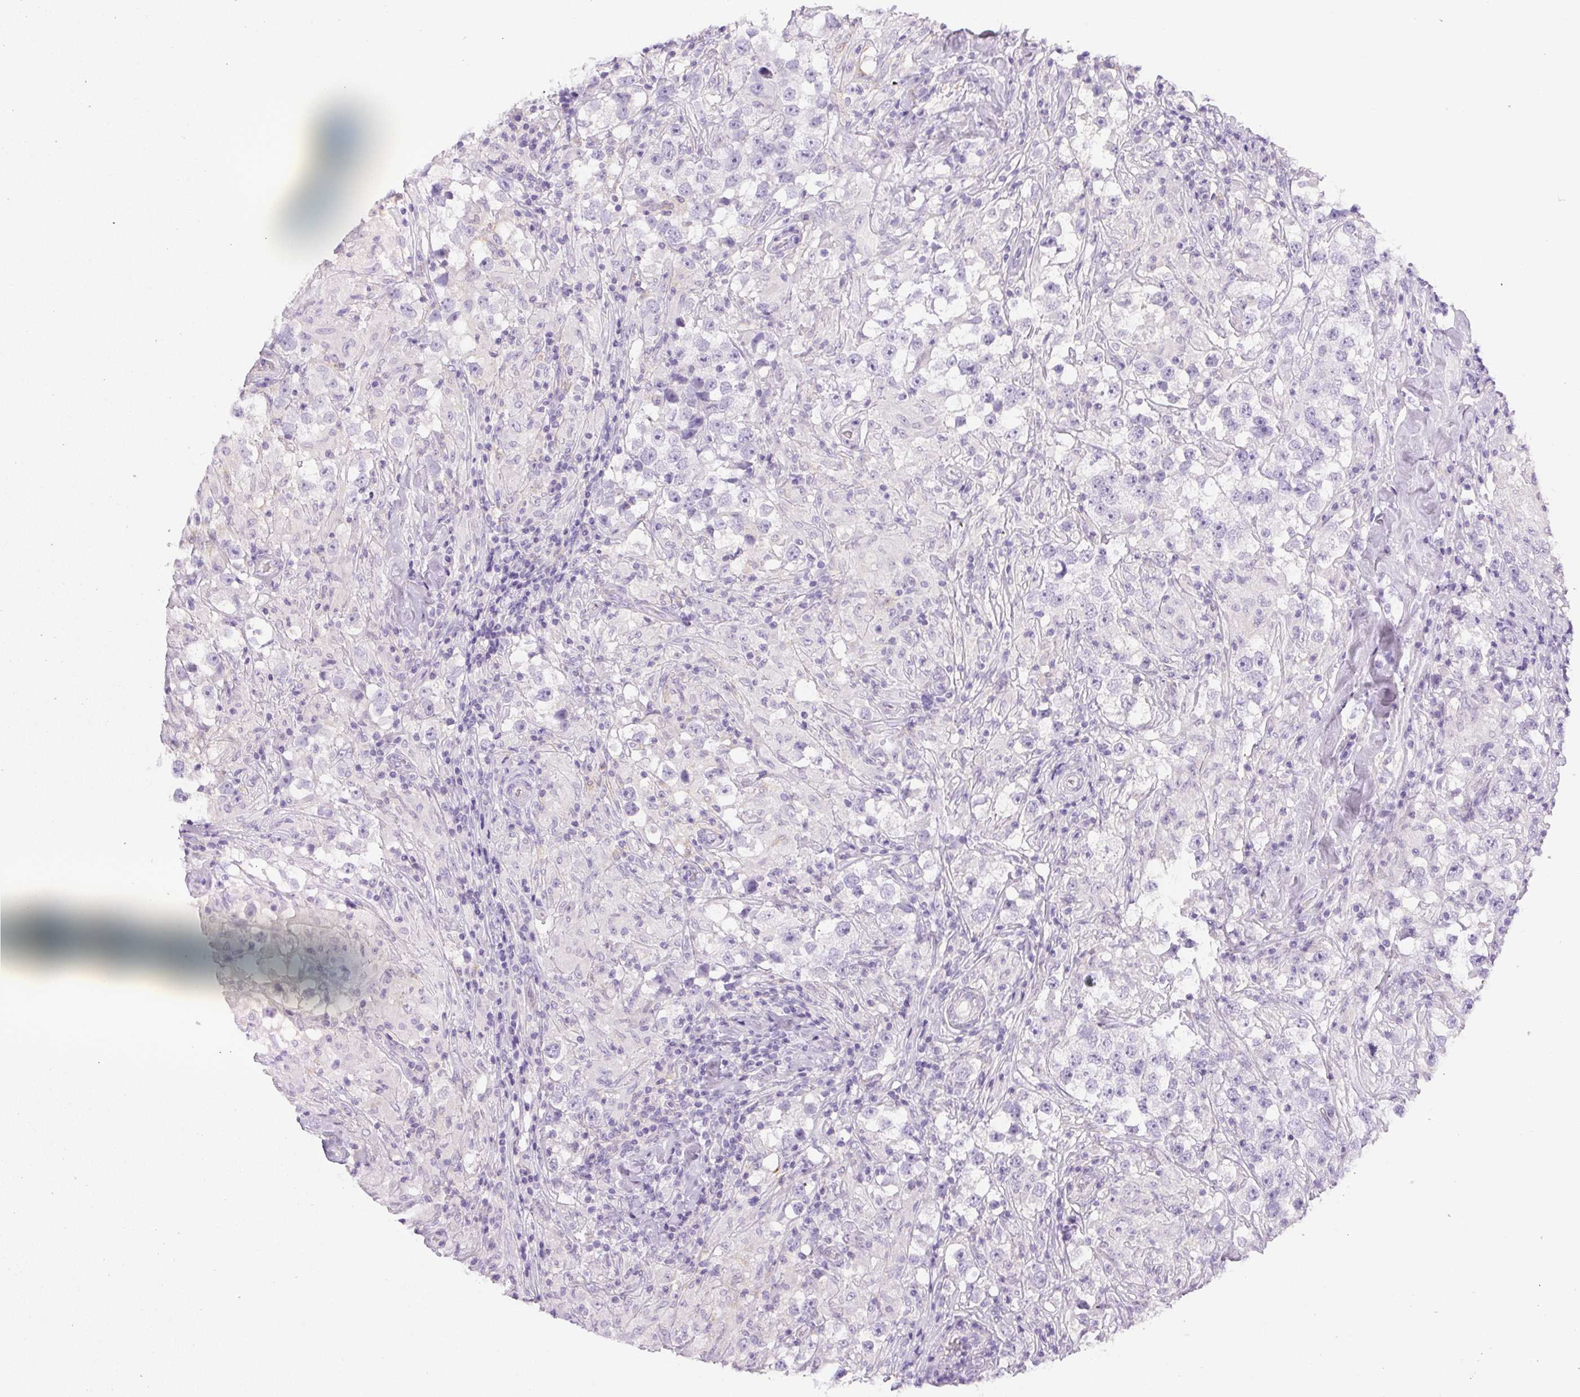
{"staining": {"intensity": "negative", "quantity": "none", "location": "none"}, "tissue": "testis cancer", "cell_type": "Tumor cells", "image_type": "cancer", "snomed": [{"axis": "morphology", "description": "Seminoma, NOS"}, {"axis": "topography", "description": "Testis"}], "caption": "There is no significant positivity in tumor cells of seminoma (testis).", "gene": "SLC17A7", "patient": {"sex": "male", "age": 46}}